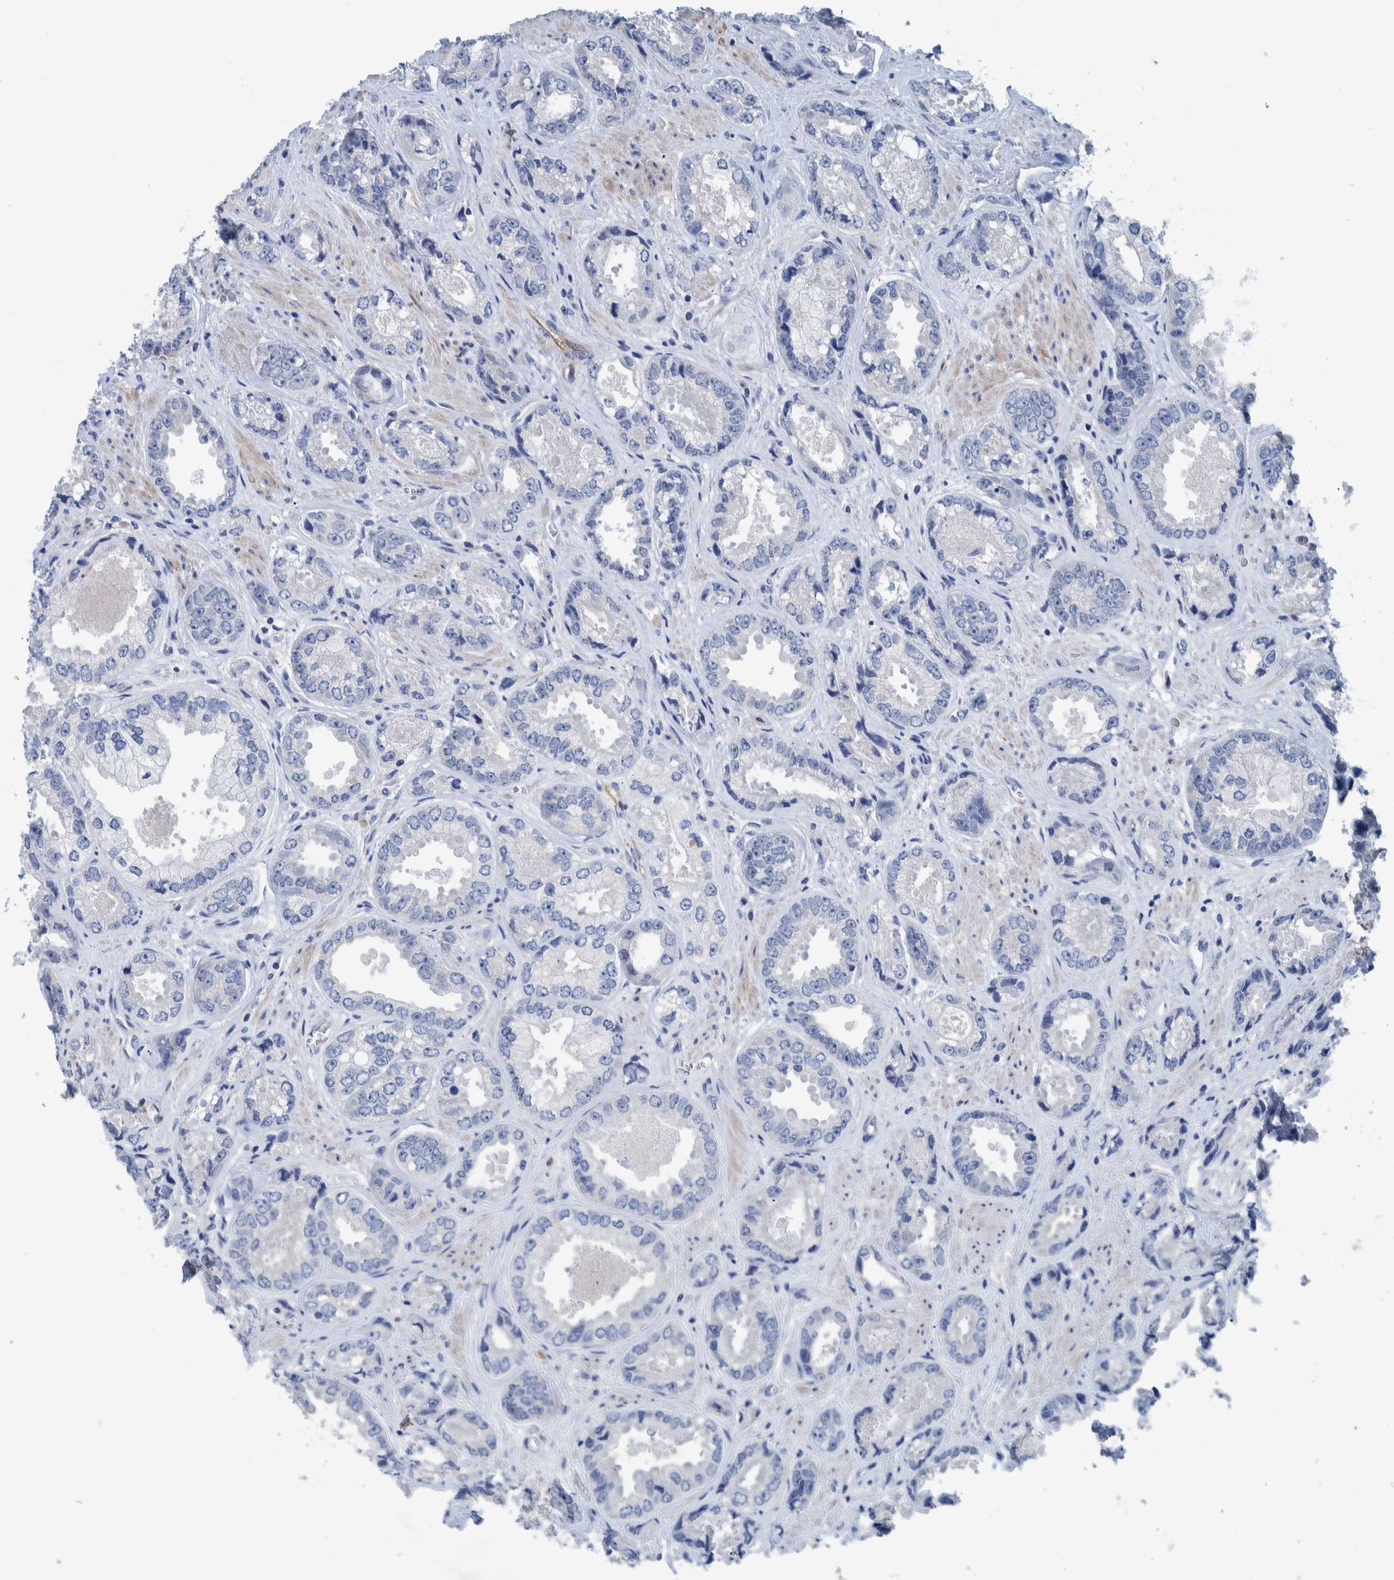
{"staining": {"intensity": "negative", "quantity": "none", "location": "none"}, "tissue": "prostate cancer", "cell_type": "Tumor cells", "image_type": "cancer", "snomed": [{"axis": "morphology", "description": "Adenocarcinoma, High grade"}, {"axis": "topography", "description": "Prostate"}], "caption": "Human prostate high-grade adenocarcinoma stained for a protein using immunohistochemistry (IHC) exhibits no expression in tumor cells.", "gene": "IDO1", "patient": {"sex": "male", "age": 61}}